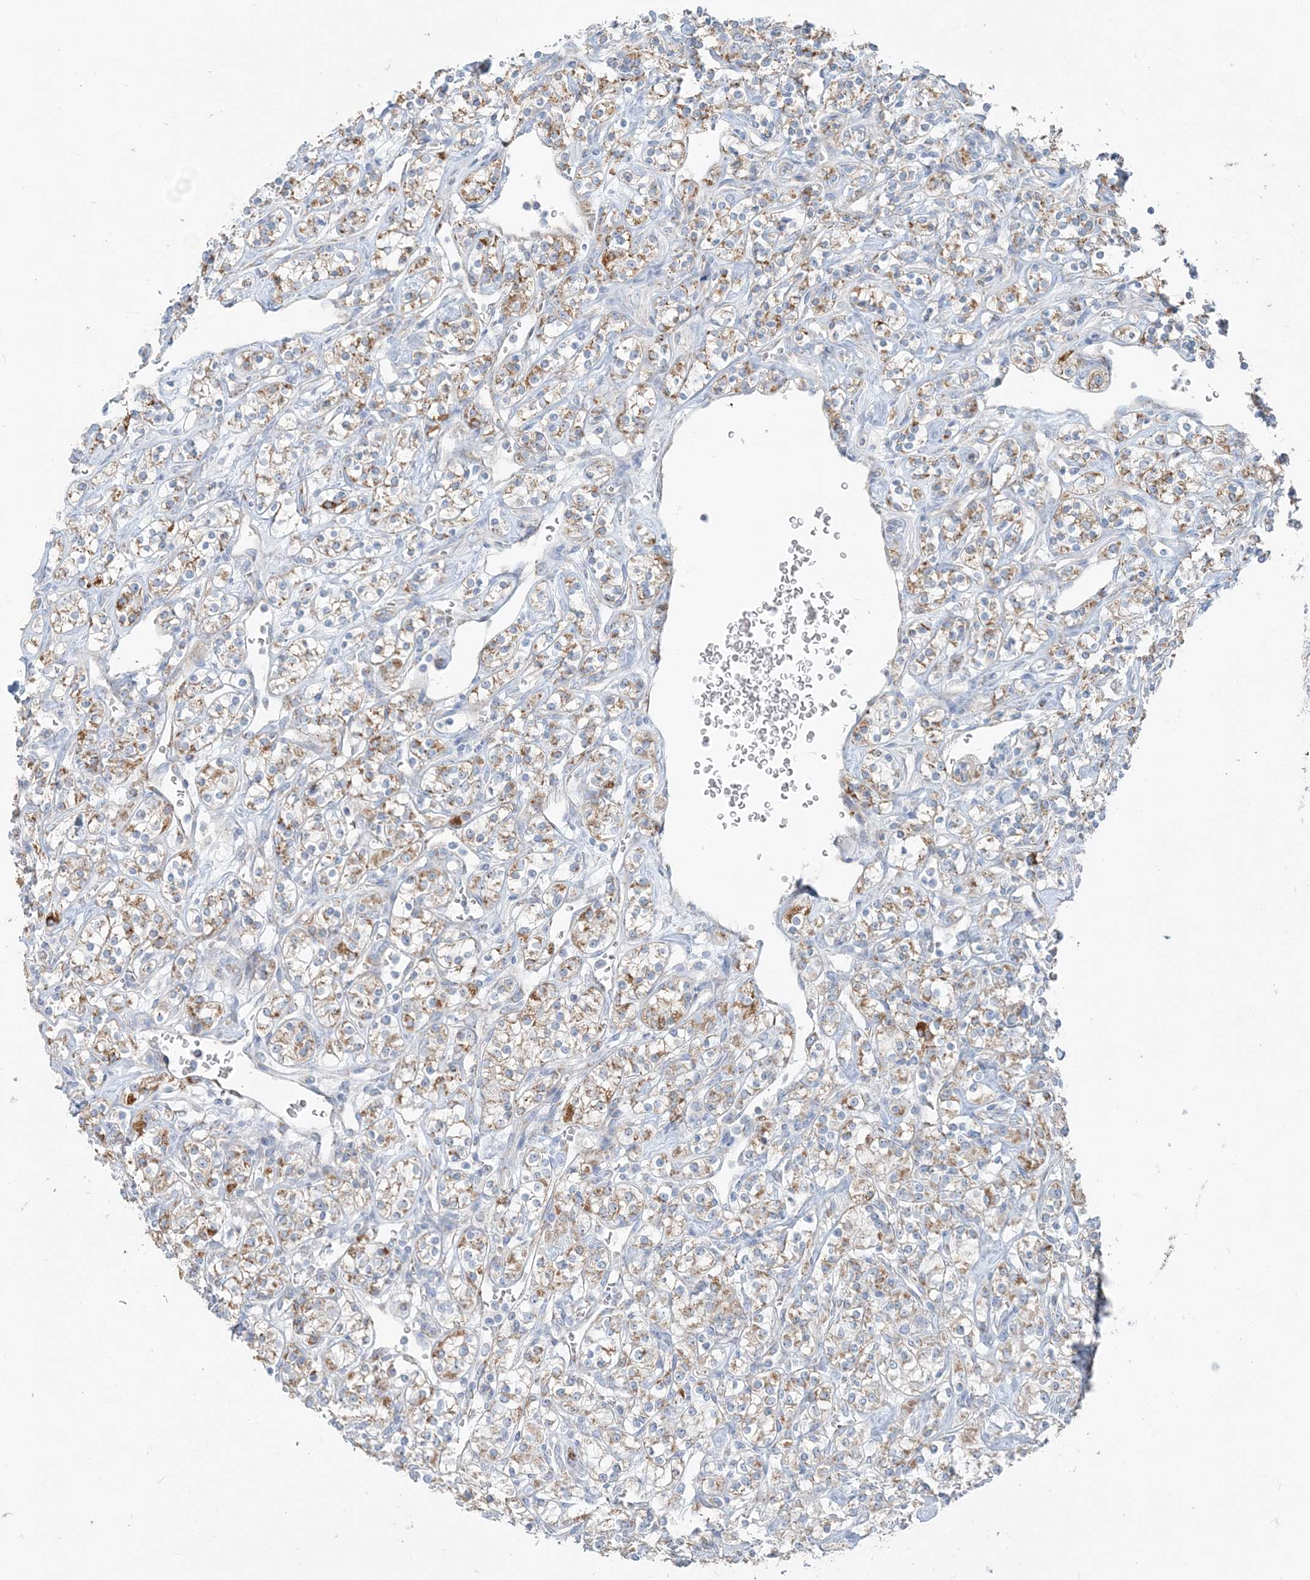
{"staining": {"intensity": "moderate", "quantity": ">75%", "location": "cytoplasmic/membranous"}, "tissue": "renal cancer", "cell_type": "Tumor cells", "image_type": "cancer", "snomed": [{"axis": "morphology", "description": "Adenocarcinoma, NOS"}, {"axis": "topography", "description": "Kidney"}], "caption": "Approximately >75% of tumor cells in renal cancer display moderate cytoplasmic/membranous protein staining as visualized by brown immunohistochemical staining.", "gene": "PCCB", "patient": {"sex": "male", "age": 77}}